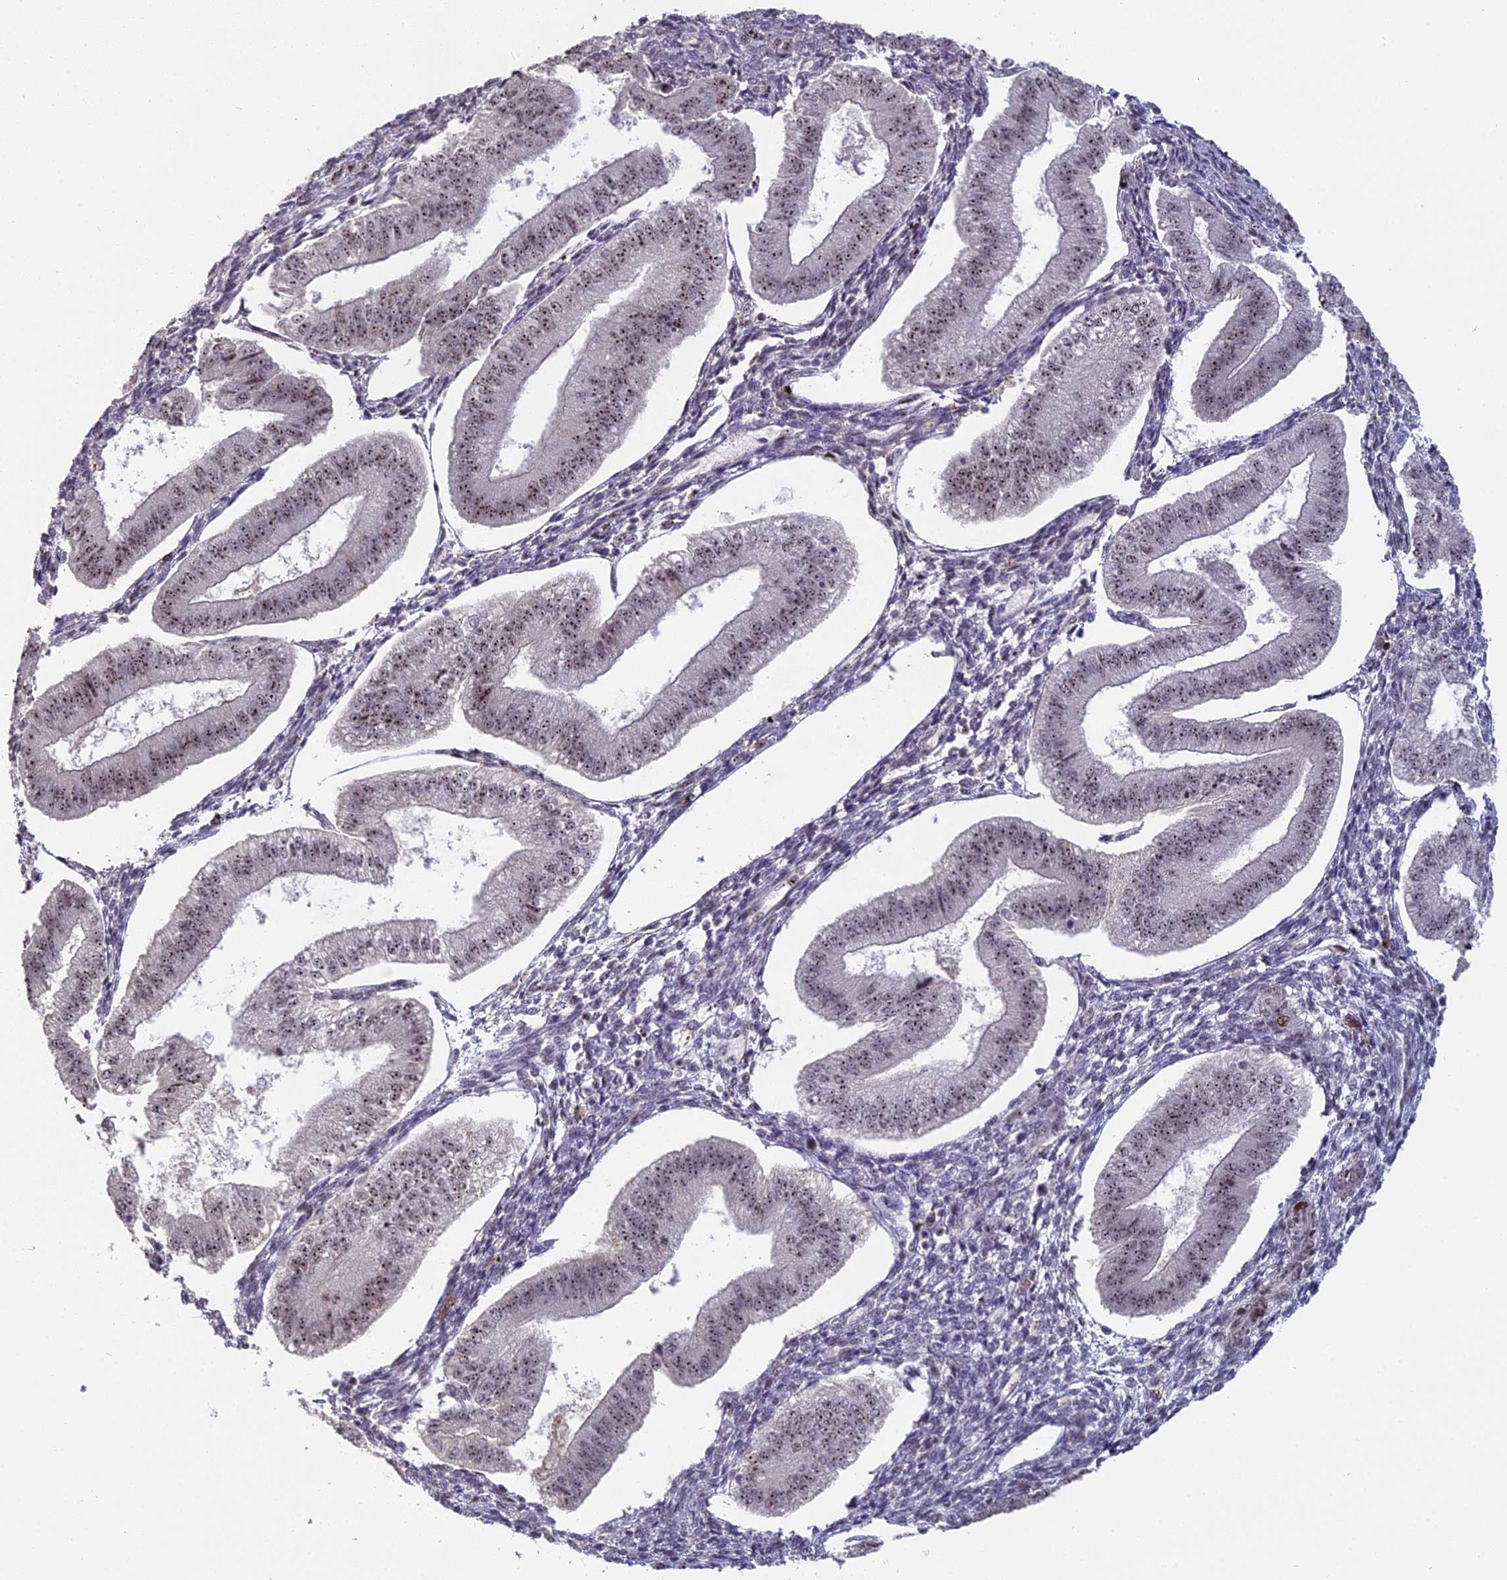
{"staining": {"intensity": "negative", "quantity": "none", "location": "none"}, "tissue": "endometrium", "cell_type": "Cells in endometrial stroma", "image_type": "normal", "snomed": [{"axis": "morphology", "description": "Normal tissue, NOS"}, {"axis": "topography", "description": "Endometrium"}], "caption": "Immunohistochemical staining of unremarkable human endometrium demonstrates no significant expression in cells in endometrial stroma.", "gene": "FAM131A", "patient": {"sex": "female", "age": 34}}